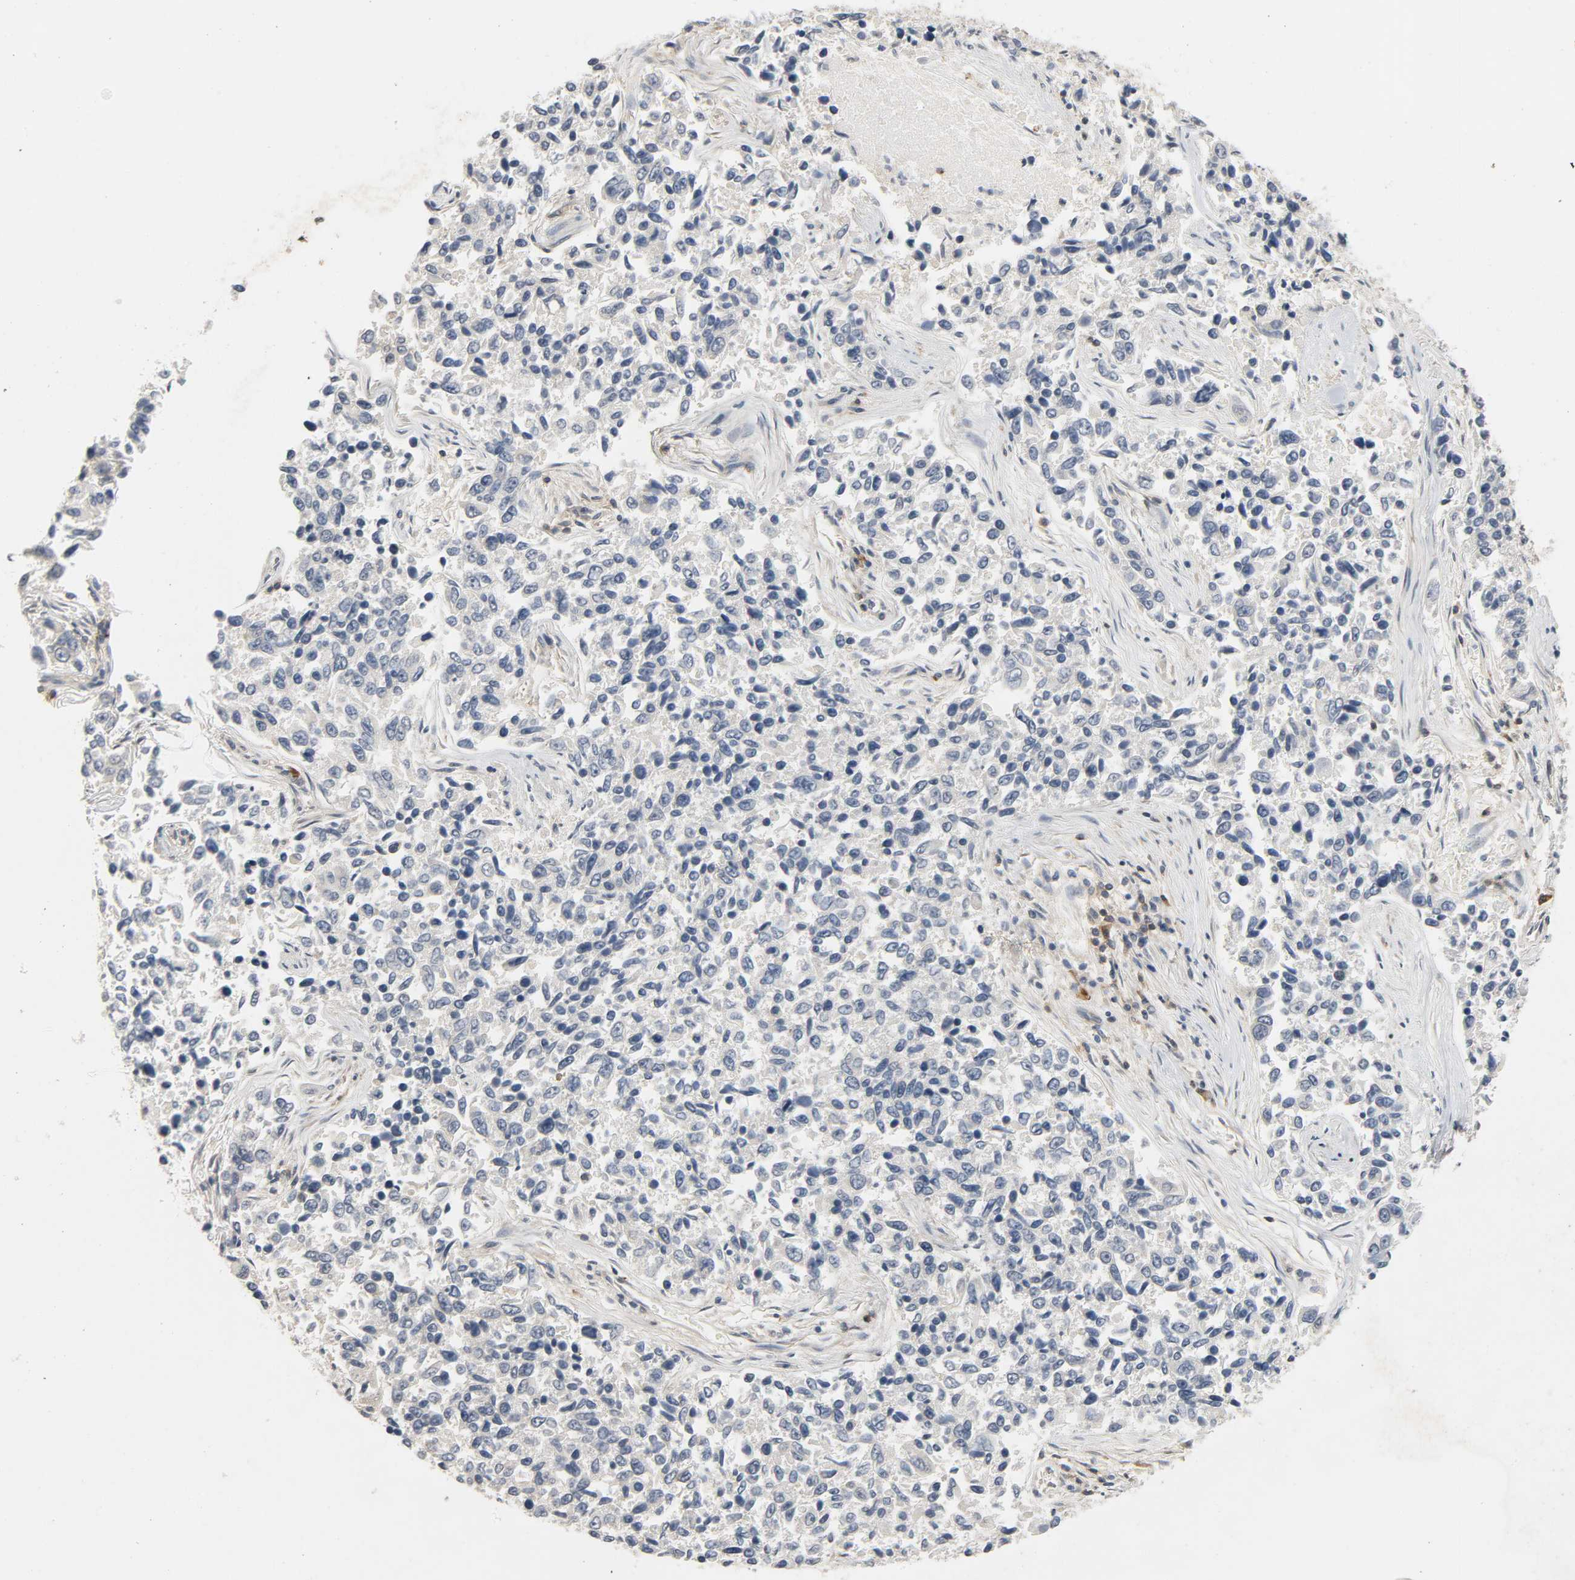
{"staining": {"intensity": "negative", "quantity": "none", "location": "none"}, "tissue": "lung cancer", "cell_type": "Tumor cells", "image_type": "cancer", "snomed": [{"axis": "morphology", "description": "Adenocarcinoma, NOS"}, {"axis": "topography", "description": "Lung"}], "caption": "A high-resolution micrograph shows immunohistochemistry staining of lung cancer, which shows no significant positivity in tumor cells. (IHC, brightfield microscopy, high magnification).", "gene": "CD4", "patient": {"sex": "male", "age": 84}}